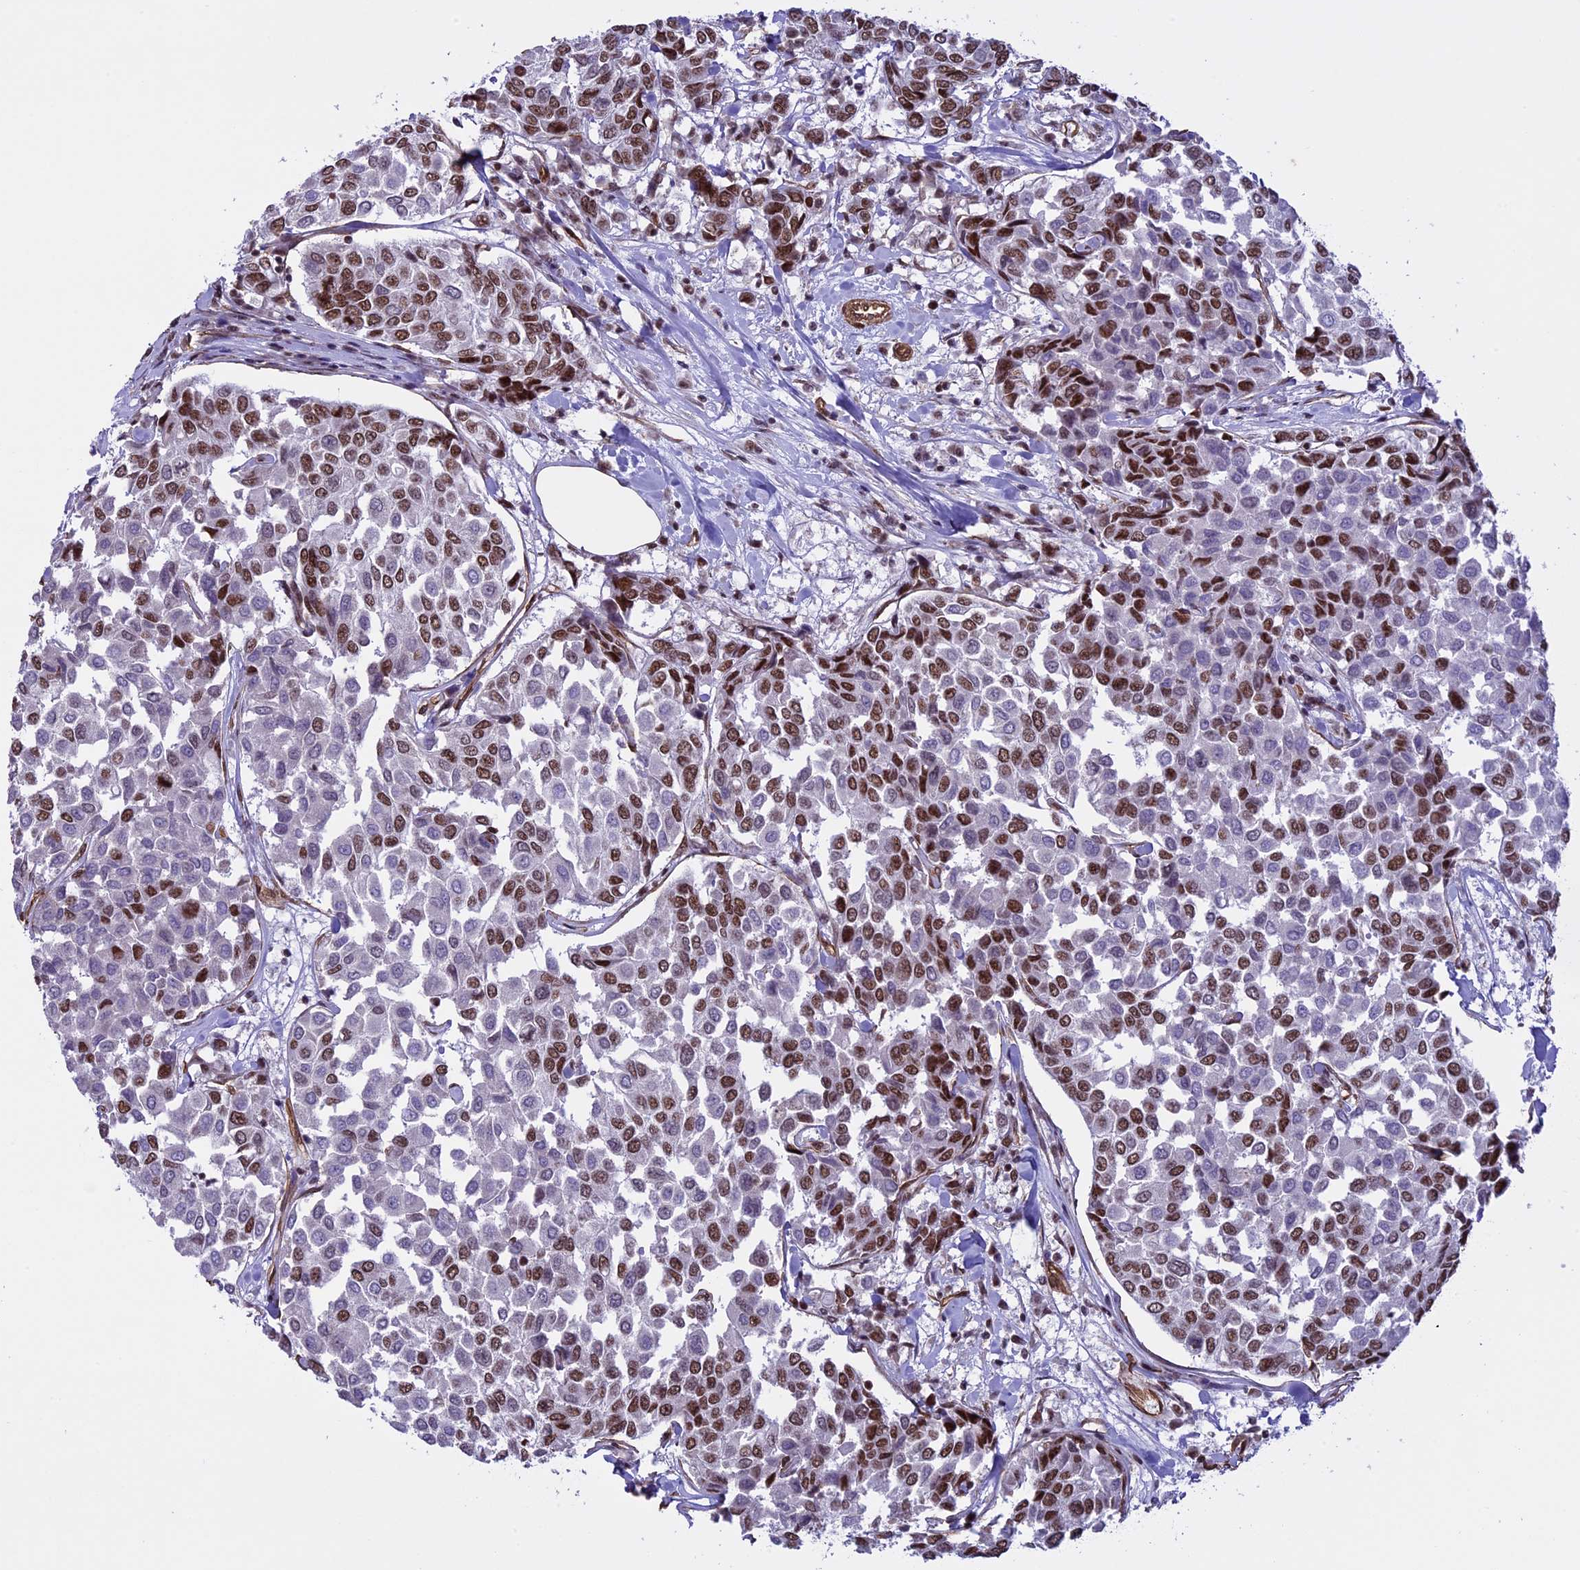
{"staining": {"intensity": "strong", "quantity": "25%-75%", "location": "nuclear"}, "tissue": "breast cancer", "cell_type": "Tumor cells", "image_type": "cancer", "snomed": [{"axis": "morphology", "description": "Duct carcinoma"}, {"axis": "topography", "description": "Breast"}], "caption": "Immunohistochemistry (IHC) photomicrograph of breast cancer stained for a protein (brown), which demonstrates high levels of strong nuclear staining in approximately 25%-75% of tumor cells.", "gene": "MPHOSPH8", "patient": {"sex": "female", "age": 55}}